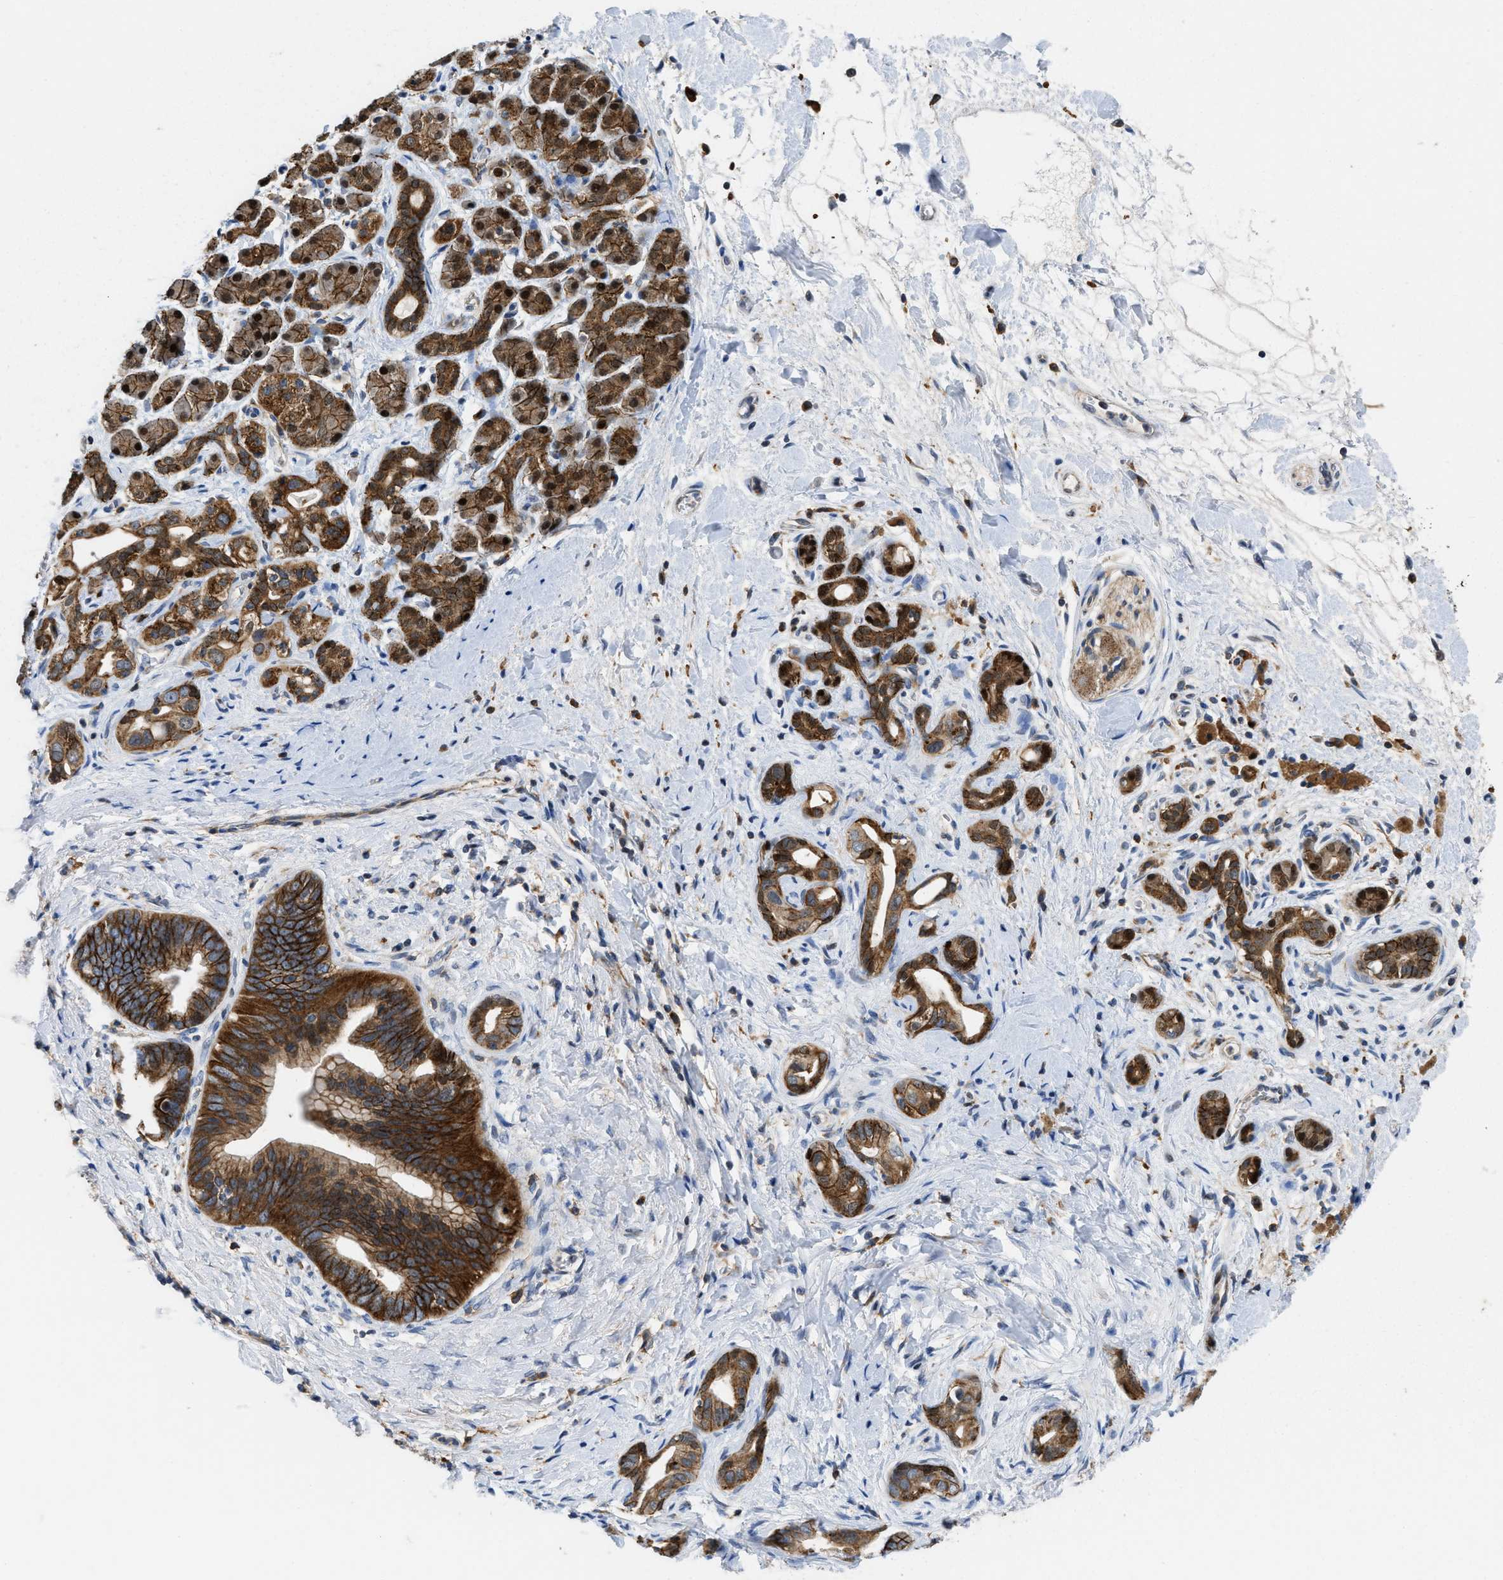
{"staining": {"intensity": "strong", "quantity": ">75%", "location": "cytoplasmic/membranous"}, "tissue": "pancreatic cancer", "cell_type": "Tumor cells", "image_type": "cancer", "snomed": [{"axis": "morphology", "description": "Adenocarcinoma, NOS"}, {"axis": "topography", "description": "Pancreas"}], "caption": "Protein staining demonstrates strong cytoplasmic/membranous expression in about >75% of tumor cells in pancreatic cancer.", "gene": "ENPP4", "patient": {"sex": "male", "age": 55}}